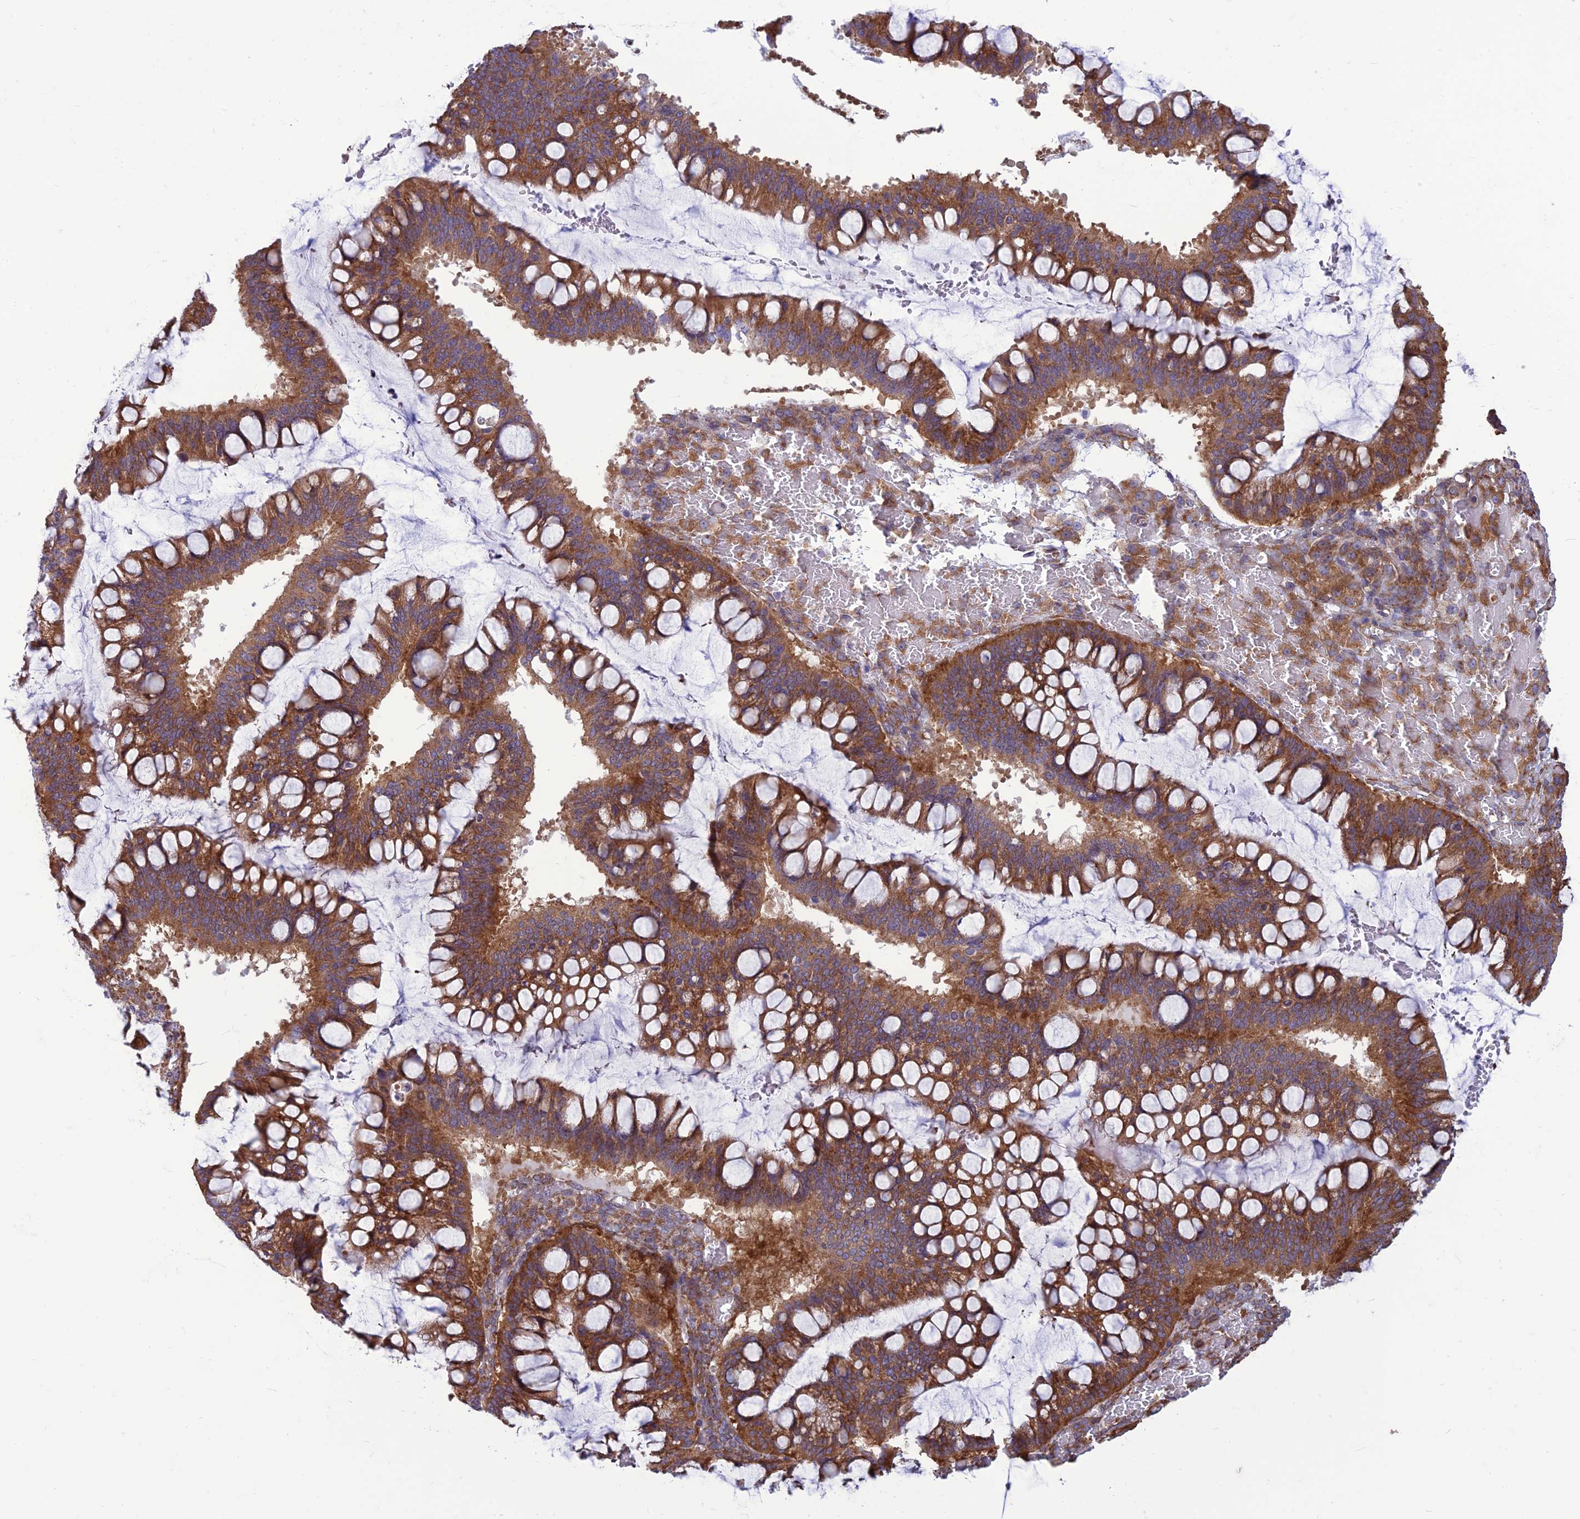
{"staining": {"intensity": "moderate", "quantity": ">75%", "location": "cytoplasmic/membranous"}, "tissue": "ovarian cancer", "cell_type": "Tumor cells", "image_type": "cancer", "snomed": [{"axis": "morphology", "description": "Cystadenocarcinoma, mucinous, NOS"}, {"axis": "topography", "description": "Ovary"}], "caption": "This is an image of immunohistochemistry (IHC) staining of ovarian mucinous cystadenocarcinoma, which shows moderate positivity in the cytoplasmic/membranous of tumor cells.", "gene": "RPL17-C18orf32", "patient": {"sex": "female", "age": 73}}